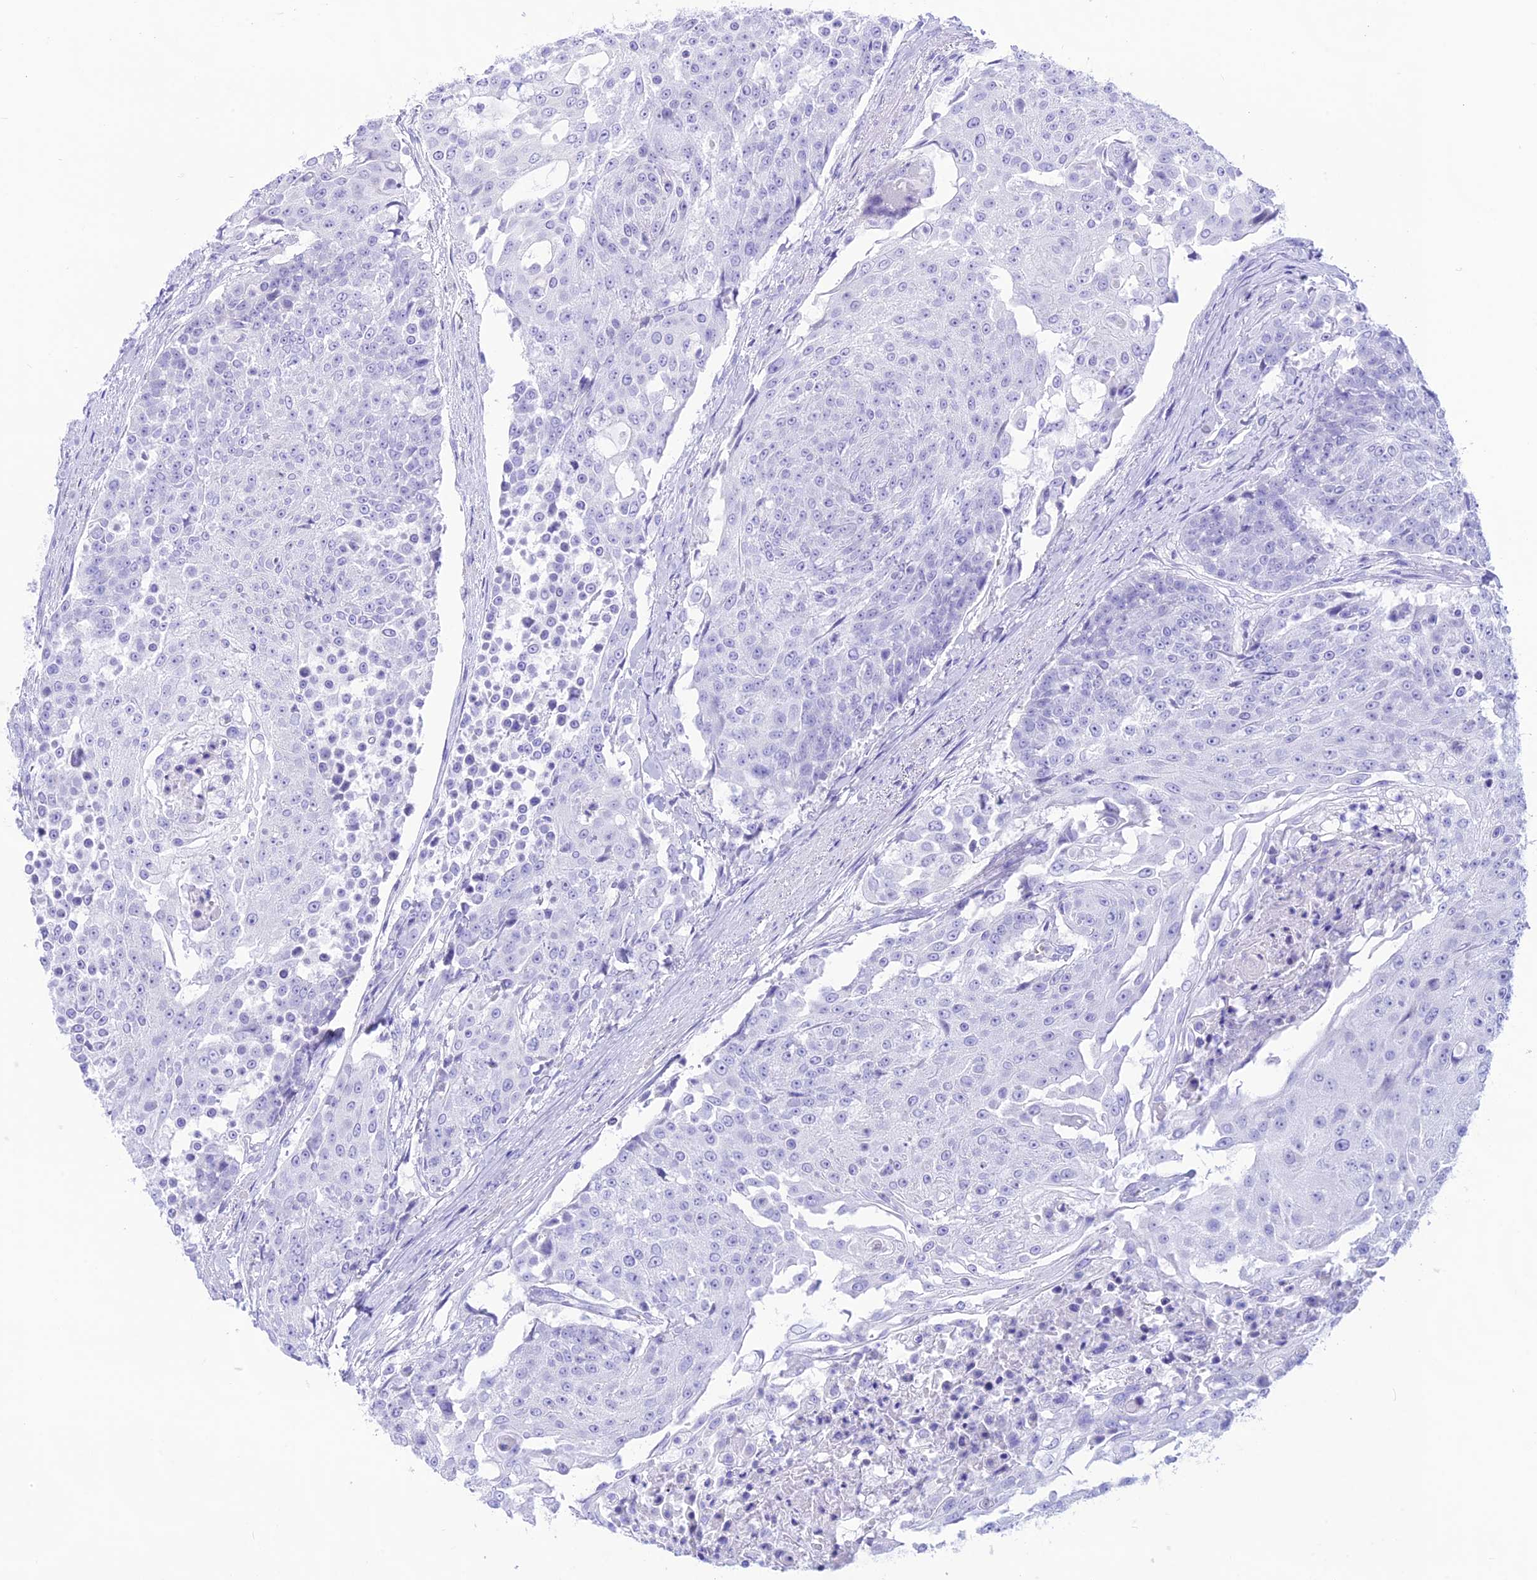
{"staining": {"intensity": "negative", "quantity": "none", "location": "none"}, "tissue": "urothelial cancer", "cell_type": "Tumor cells", "image_type": "cancer", "snomed": [{"axis": "morphology", "description": "Urothelial carcinoma, High grade"}, {"axis": "topography", "description": "Urinary bladder"}], "caption": "A high-resolution micrograph shows IHC staining of urothelial carcinoma (high-grade), which displays no significant positivity in tumor cells. (Stains: DAB IHC with hematoxylin counter stain, Microscopy: brightfield microscopy at high magnification).", "gene": "GLYATL1", "patient": {"sex": "female", "age": 63}}